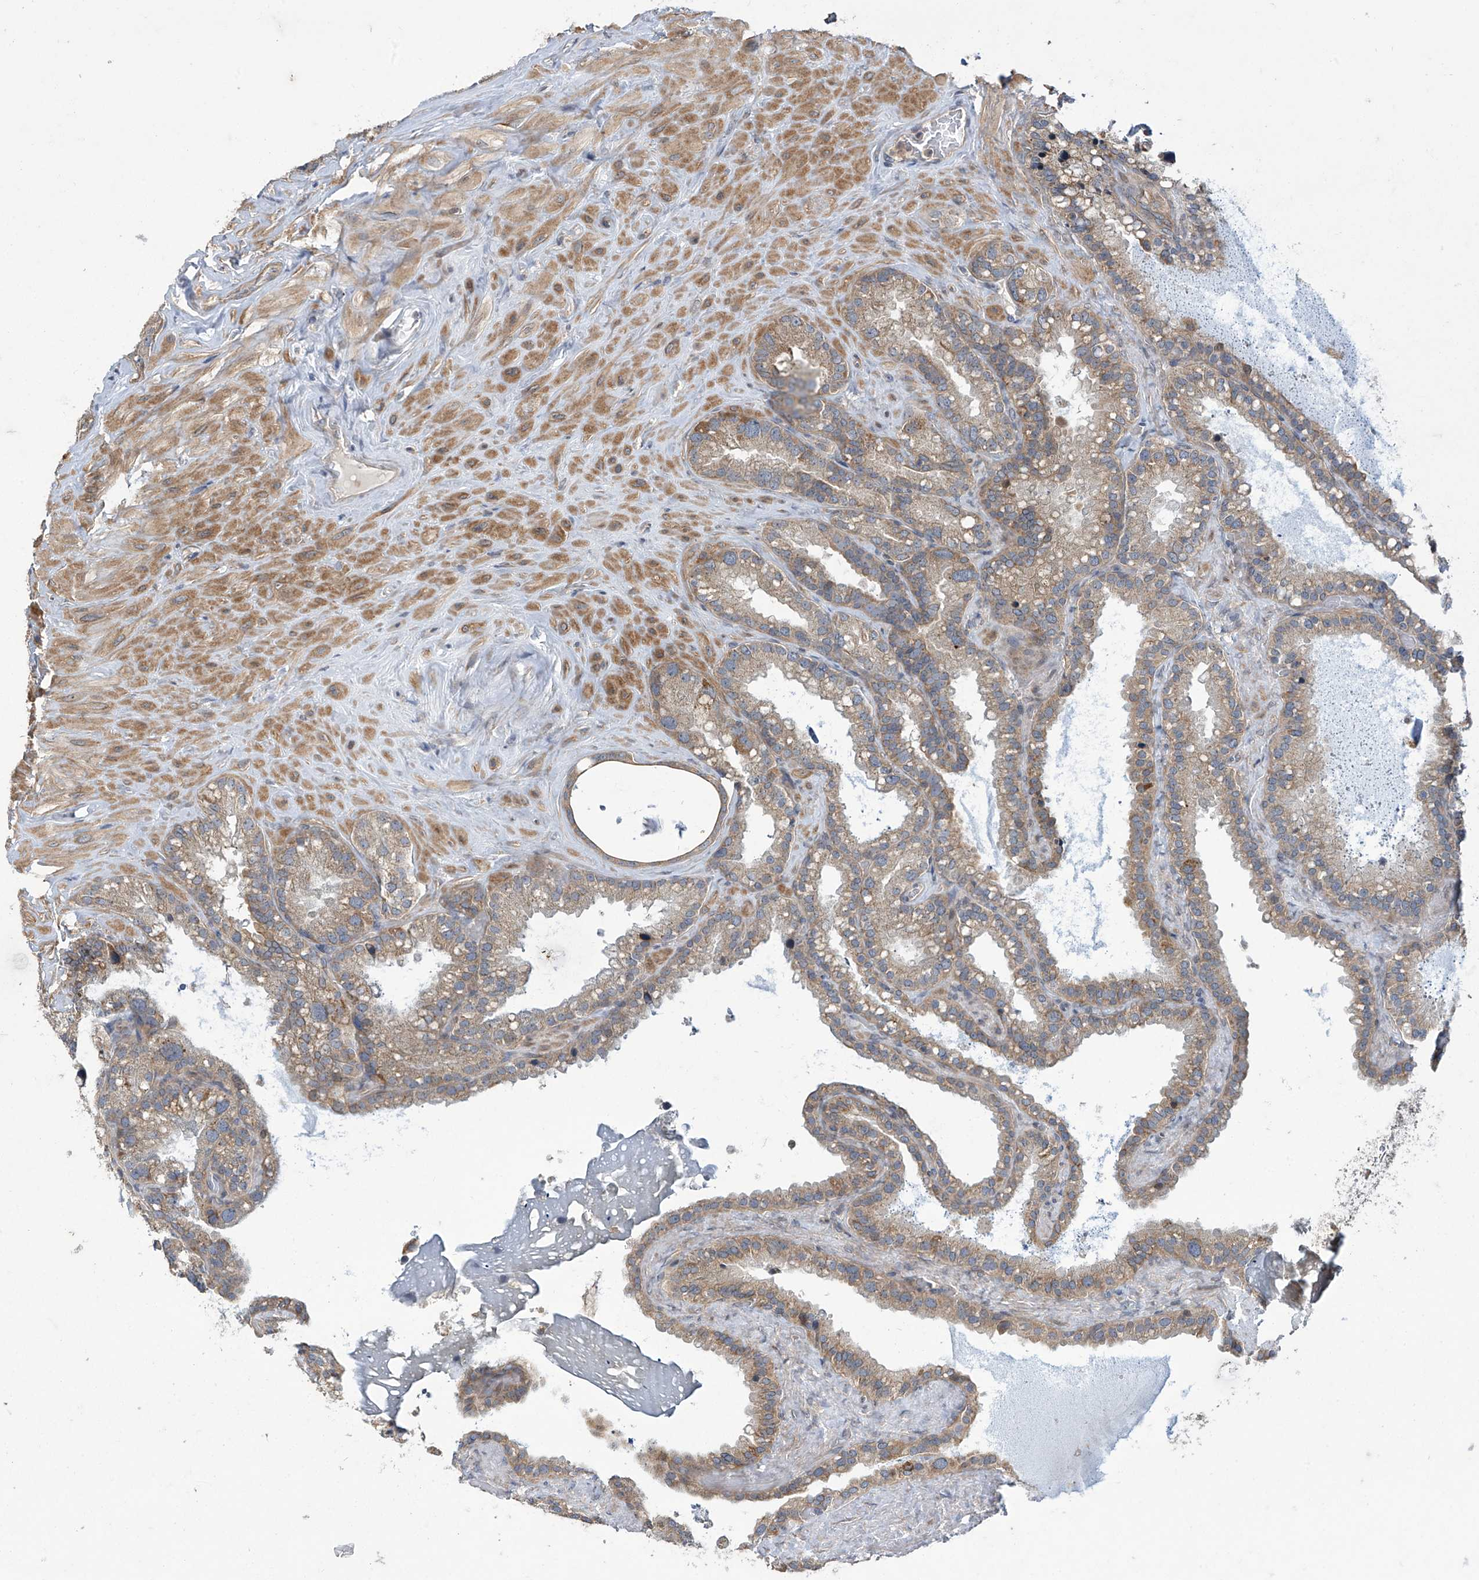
{"staining": {"intensity": "moderate", "quantity": ">75%", "location": "cytoplasmic/membranous"}, "tissue": "seminal vesicle", "cell_type": "Glandular cells", "image_type": "normal", "snomed": [{"axis": "morphology", "description": "Normal tissue, NOS"}, {"axis": "topography", "description": "Prostate"}, {"axis": "topography", "description": "Seminal veicle"}], "caption": "This photomicrograph reveals unremarkable seminal vesicle stained with immunohistochemistry (IHC) to label a protein in brown. The cytoplasmic/membranous of glandular cells show moderate positivity for the protein. Nuclei are counter-stained blue.", "gene": "TRIM60", "patient": {"sex": "male", "age": 68}}